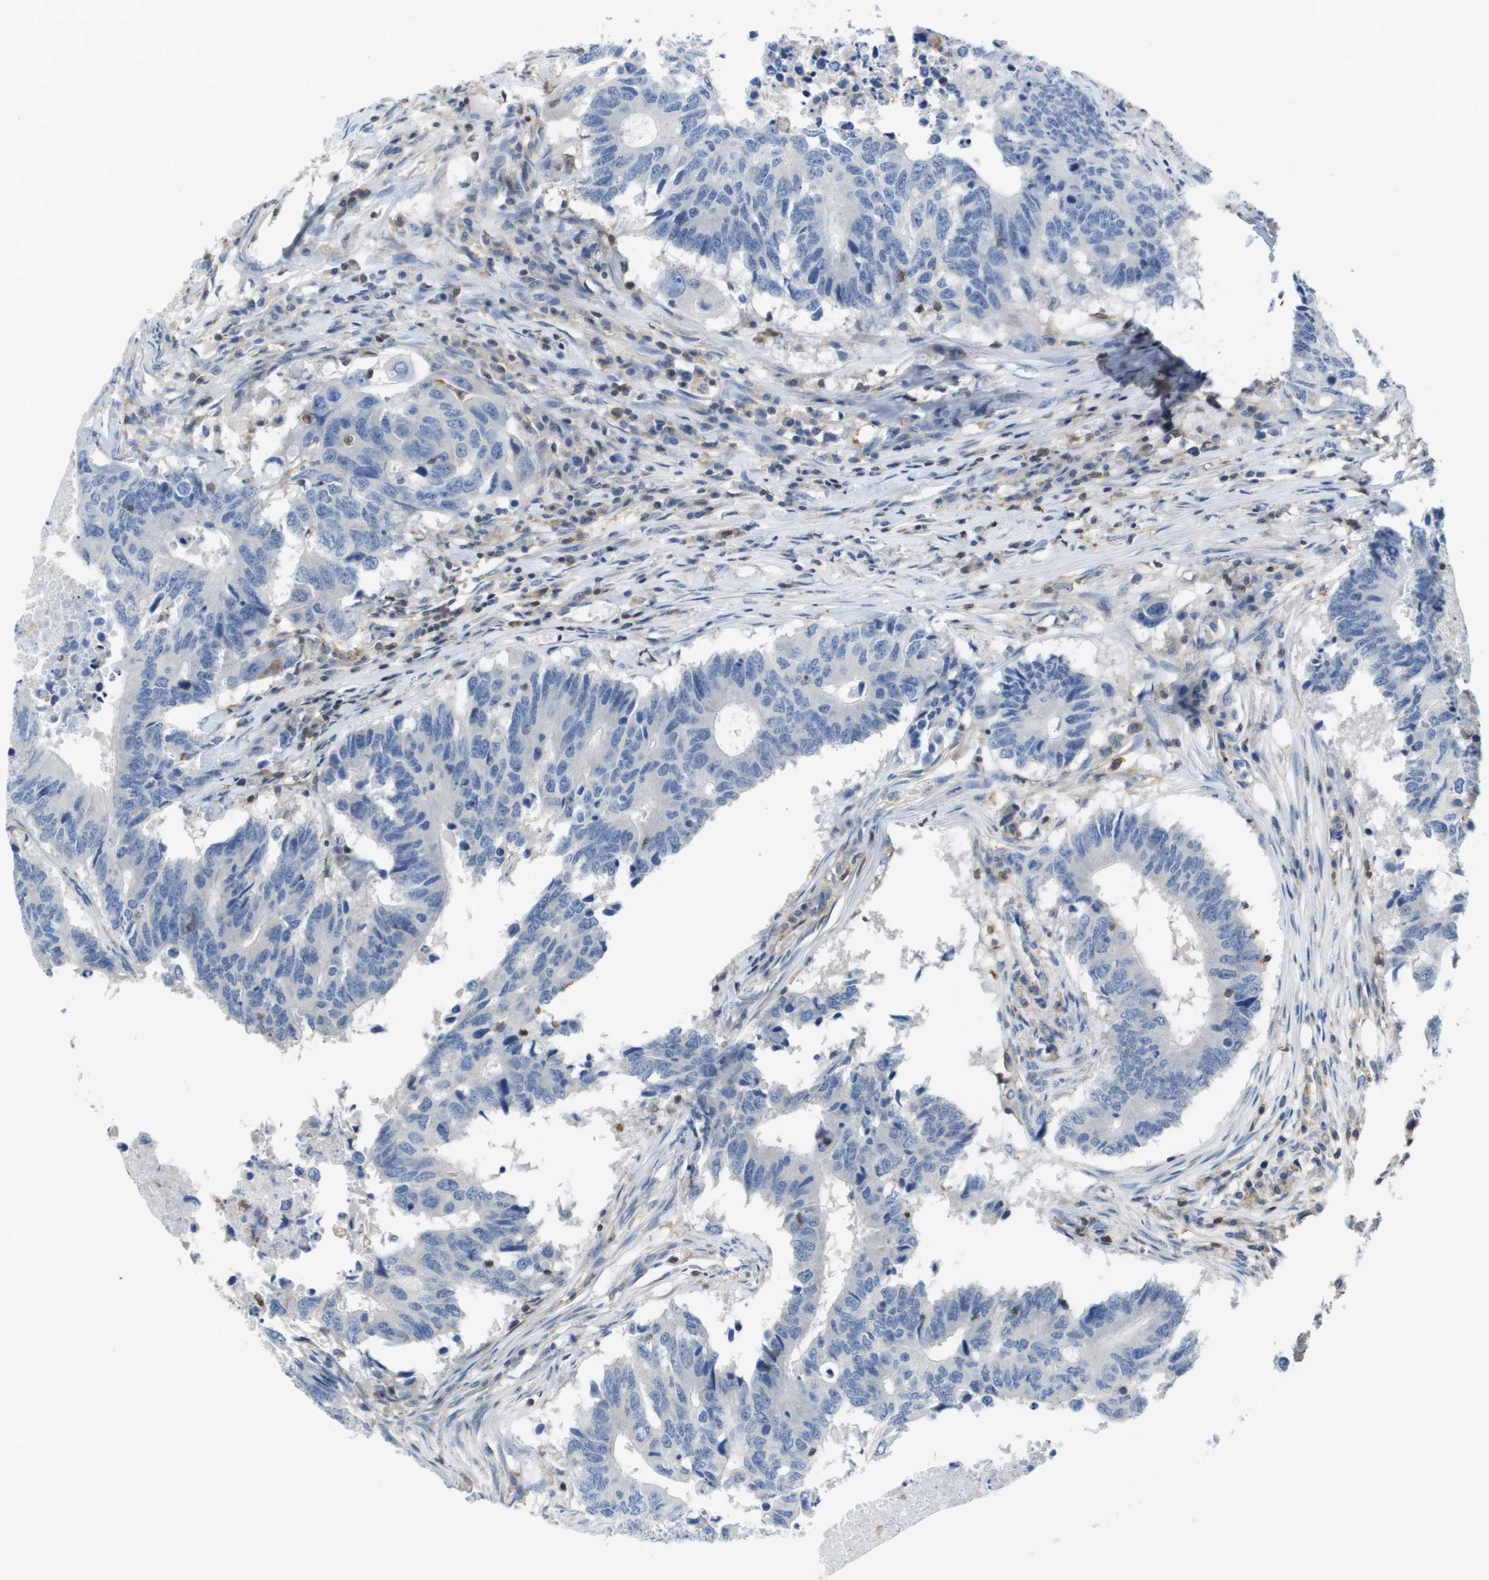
{"staining": {"intensity": "negative", "quantity": "none", "location": "none"}, "tissue": "colorectal cancer", "cell_type": "Tumor cells", "image_type": "cancer", "snomed": [{"axis": "morphology", "description": "Adenocarcinoma, NOS"}, {"axis": "topography", "description": "Colon"}], "caption": "Tumor cells are negative for brown protein staining in colorectal adenocarcinoma.", "gene": "RCSD1", "patient": {"sex": "male", "age": 71}}